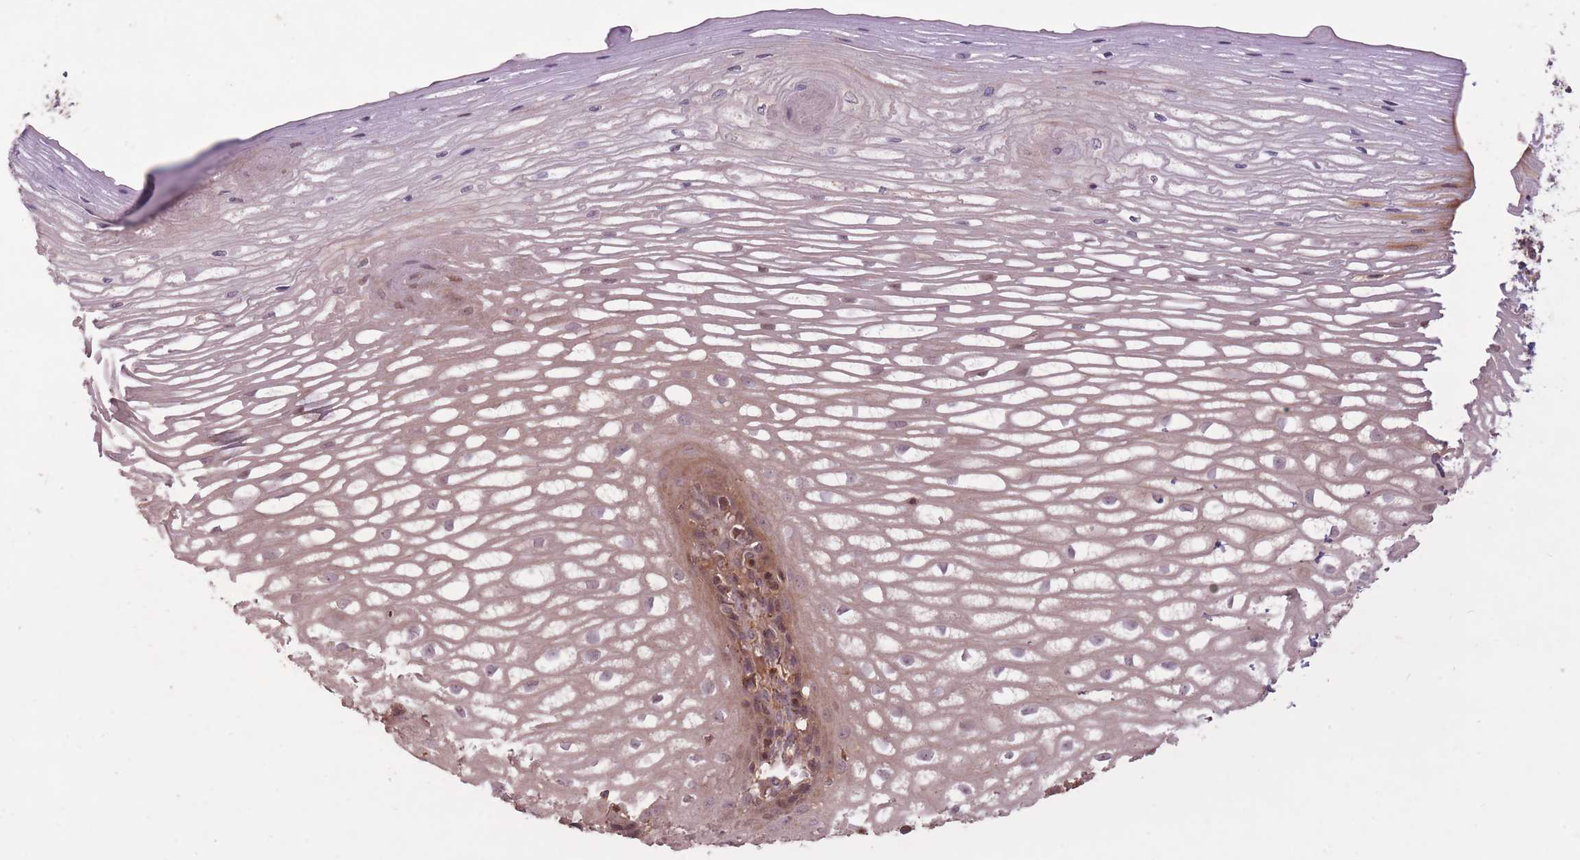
{"staining": {"intensity": "moderate", "quantity": "25%-75%", "location": "nuclear"}, "tissue": "esophagus", "cell_type": "Squamous epithelial cells", "image_type": "normal", "snomed": [{"axis": "morphology", "description": "Normal tissue, NOS"}, {"axis": "topography", "description": "Esophagus"}], "caption": "This photomicrograph displays unremarkable esophagus stained with immunohistochemistry (IHC) to label a protein in brown. The nuclear of squamous epithelial cells show moderate positivity for the protein. Nuclei are counter-stained blue.", "gene": "POLR3F", "patient": {"sex": "male", "age": 69}}